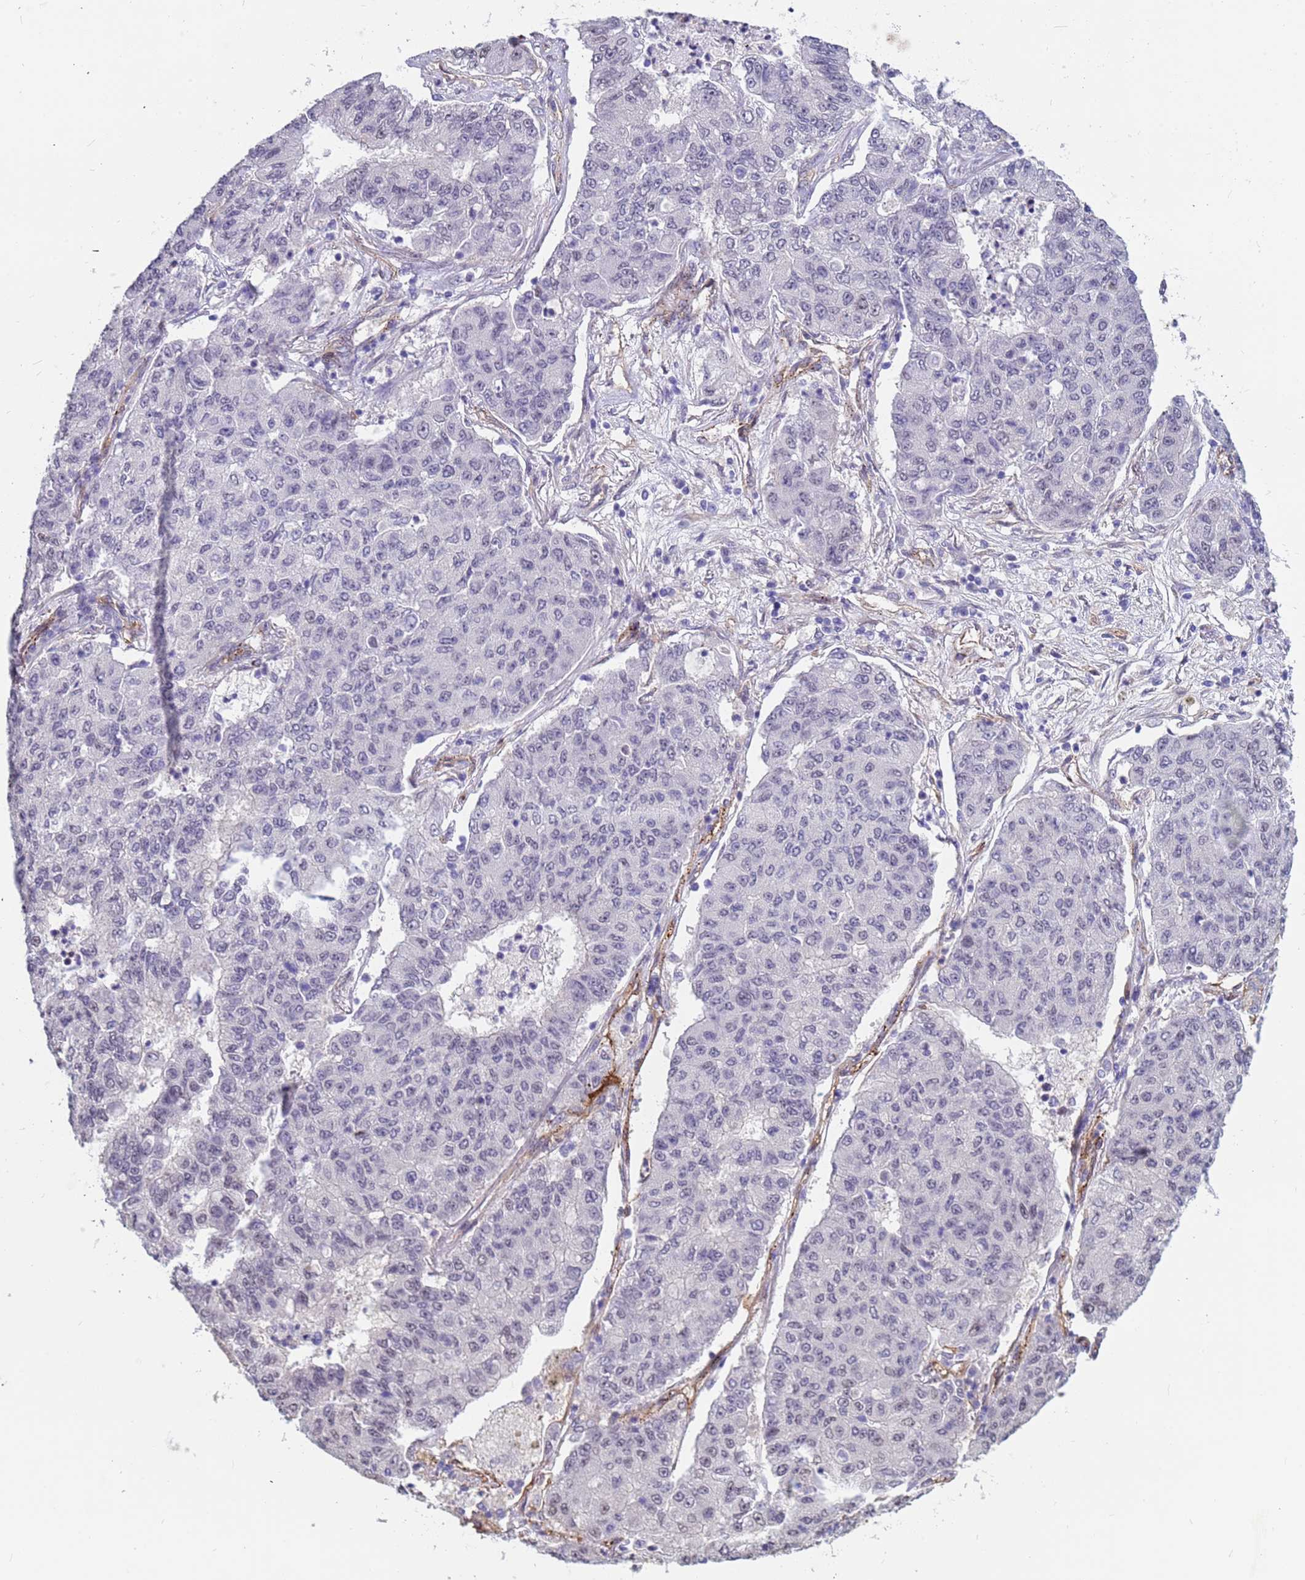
{"staining": {"intensity": "negative", "quantity": "none", "location": "none"}, "tissue": "lung cancer", "cell_type": "Tumor cells", "image_type": "cancer", "snomed": [{"axis": "morphology", "description": "Squamous cell carcinoma, NOS"}, {"axis": "topography", "description": "Lung"}], "caption": "Photomicrograph shows no protein positivity in tumor cells of squamous cell carcinoma (lung) tissue.", "gene": "EHD2", "patient": {"sex": "male", "age": 74}}